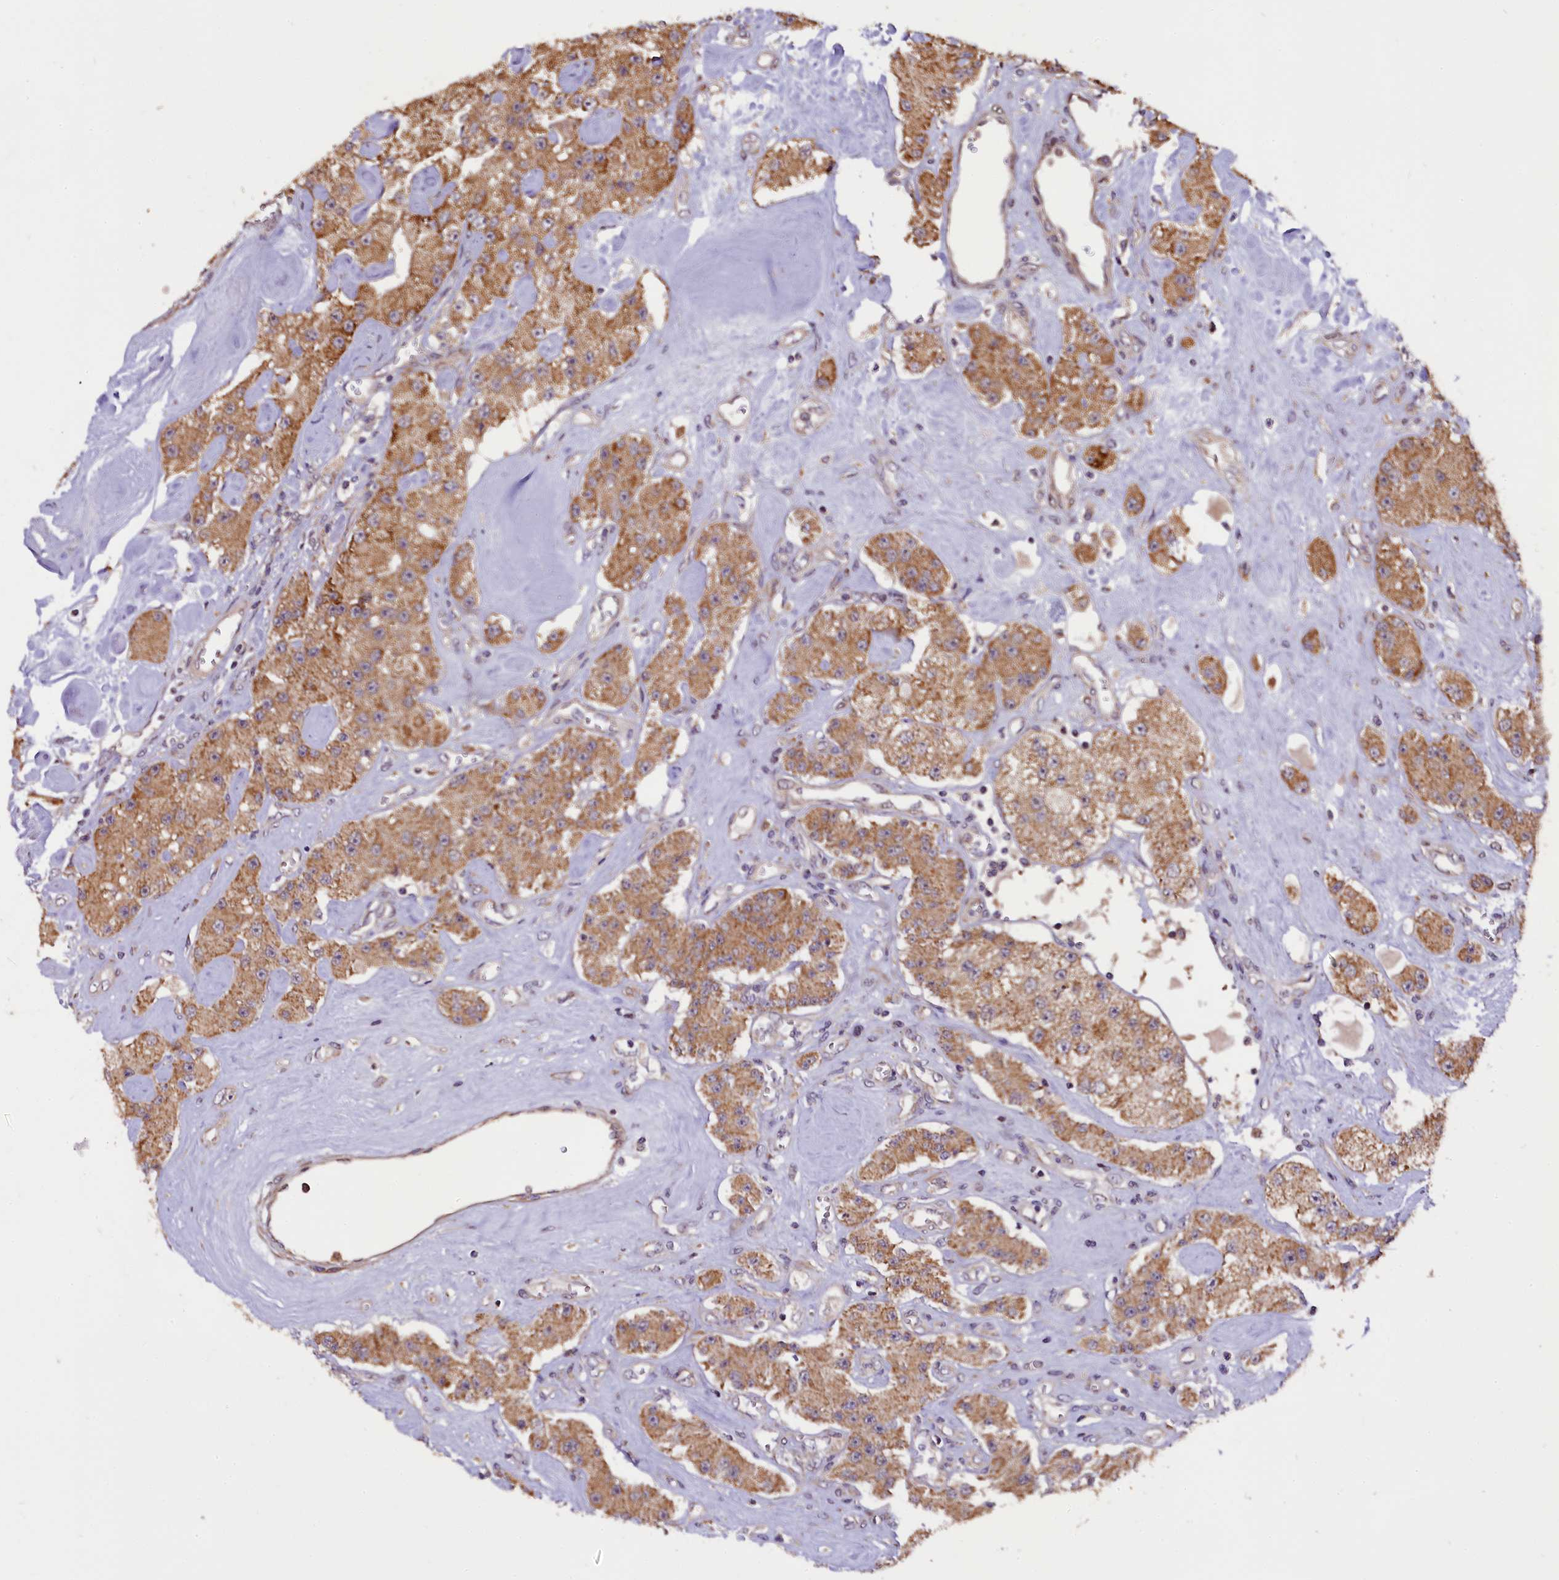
{"staining": {"intensity": "moderate", "quantity": ">75%", "location": "cytoplasmic/membranous"}, "tissue": "carcinoid", "cell_type": "Tumor cells", "image_type": "cancer", "snomed": [{"axis": "morphology", "description": "Carcinoid, malignant, NOS"}, {"axis": "topography", "description": "Pancreas"}], "caption": "Carcinoid (malignant) tissue reveals moderate cytoplasmic/membranous expression in about >75% of tumor cells Nuclei are stained in blue.", "gene": "DOHH", "patient": {"sex": "male", "age": 41}}